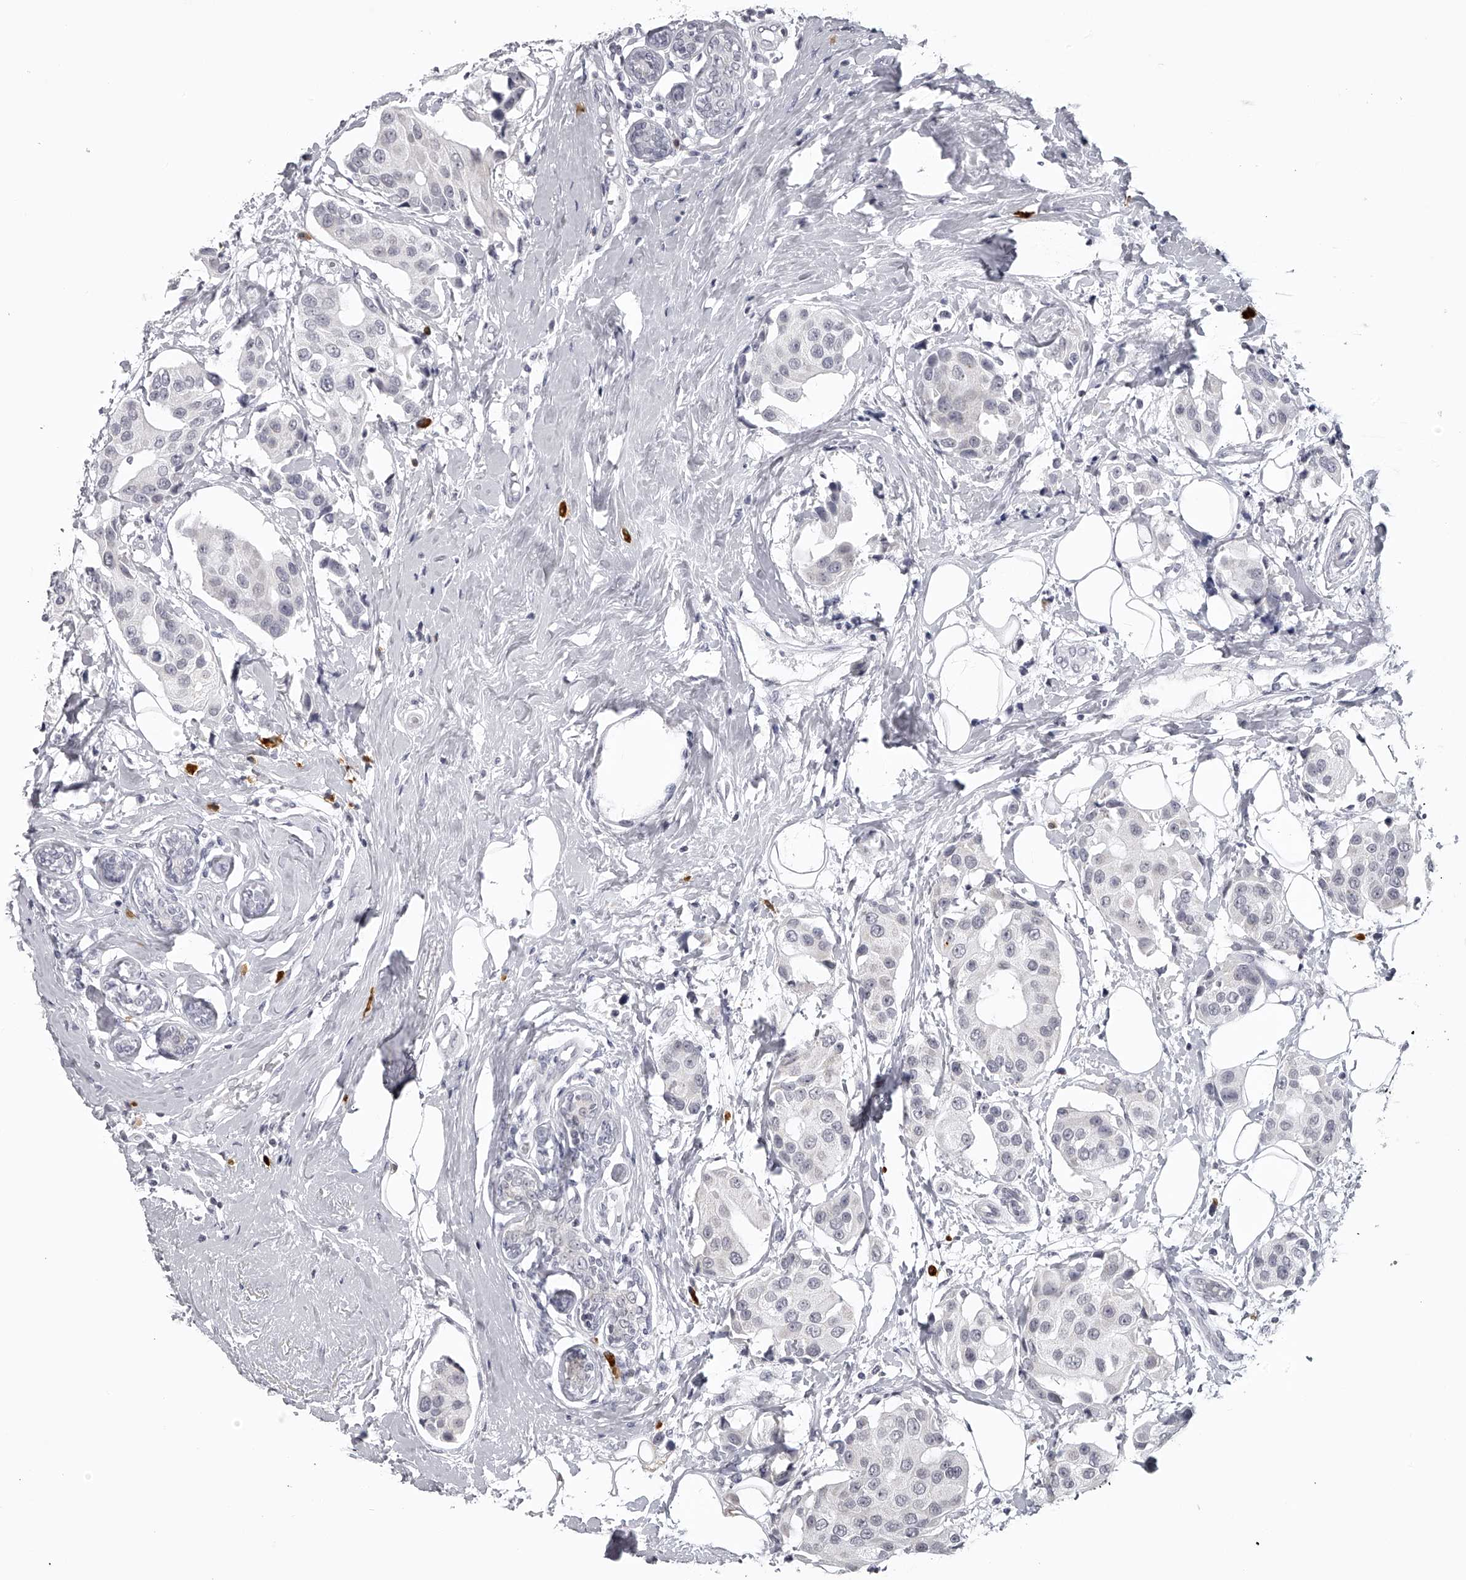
{"staining": {"intensity": "negative", "quantity": "none", "location": "none"}, "tissue": "breast cancer", "cell_type": "Tumor cells", "image_type": "cancer", "snomed": [{"axis": "morphology", "description": "Normal tissue, NOS"}, {"axis": "morphology", "description": "Duct carcinoma"}, {"axis": "topography", "description": "Breast"}], "caption": "Immunohistochemical staining of human breast cancer exhibits no significant staining in tumor cells.", "gene": "SEC11C", "patient": {"sex": "female", "age": 39}}